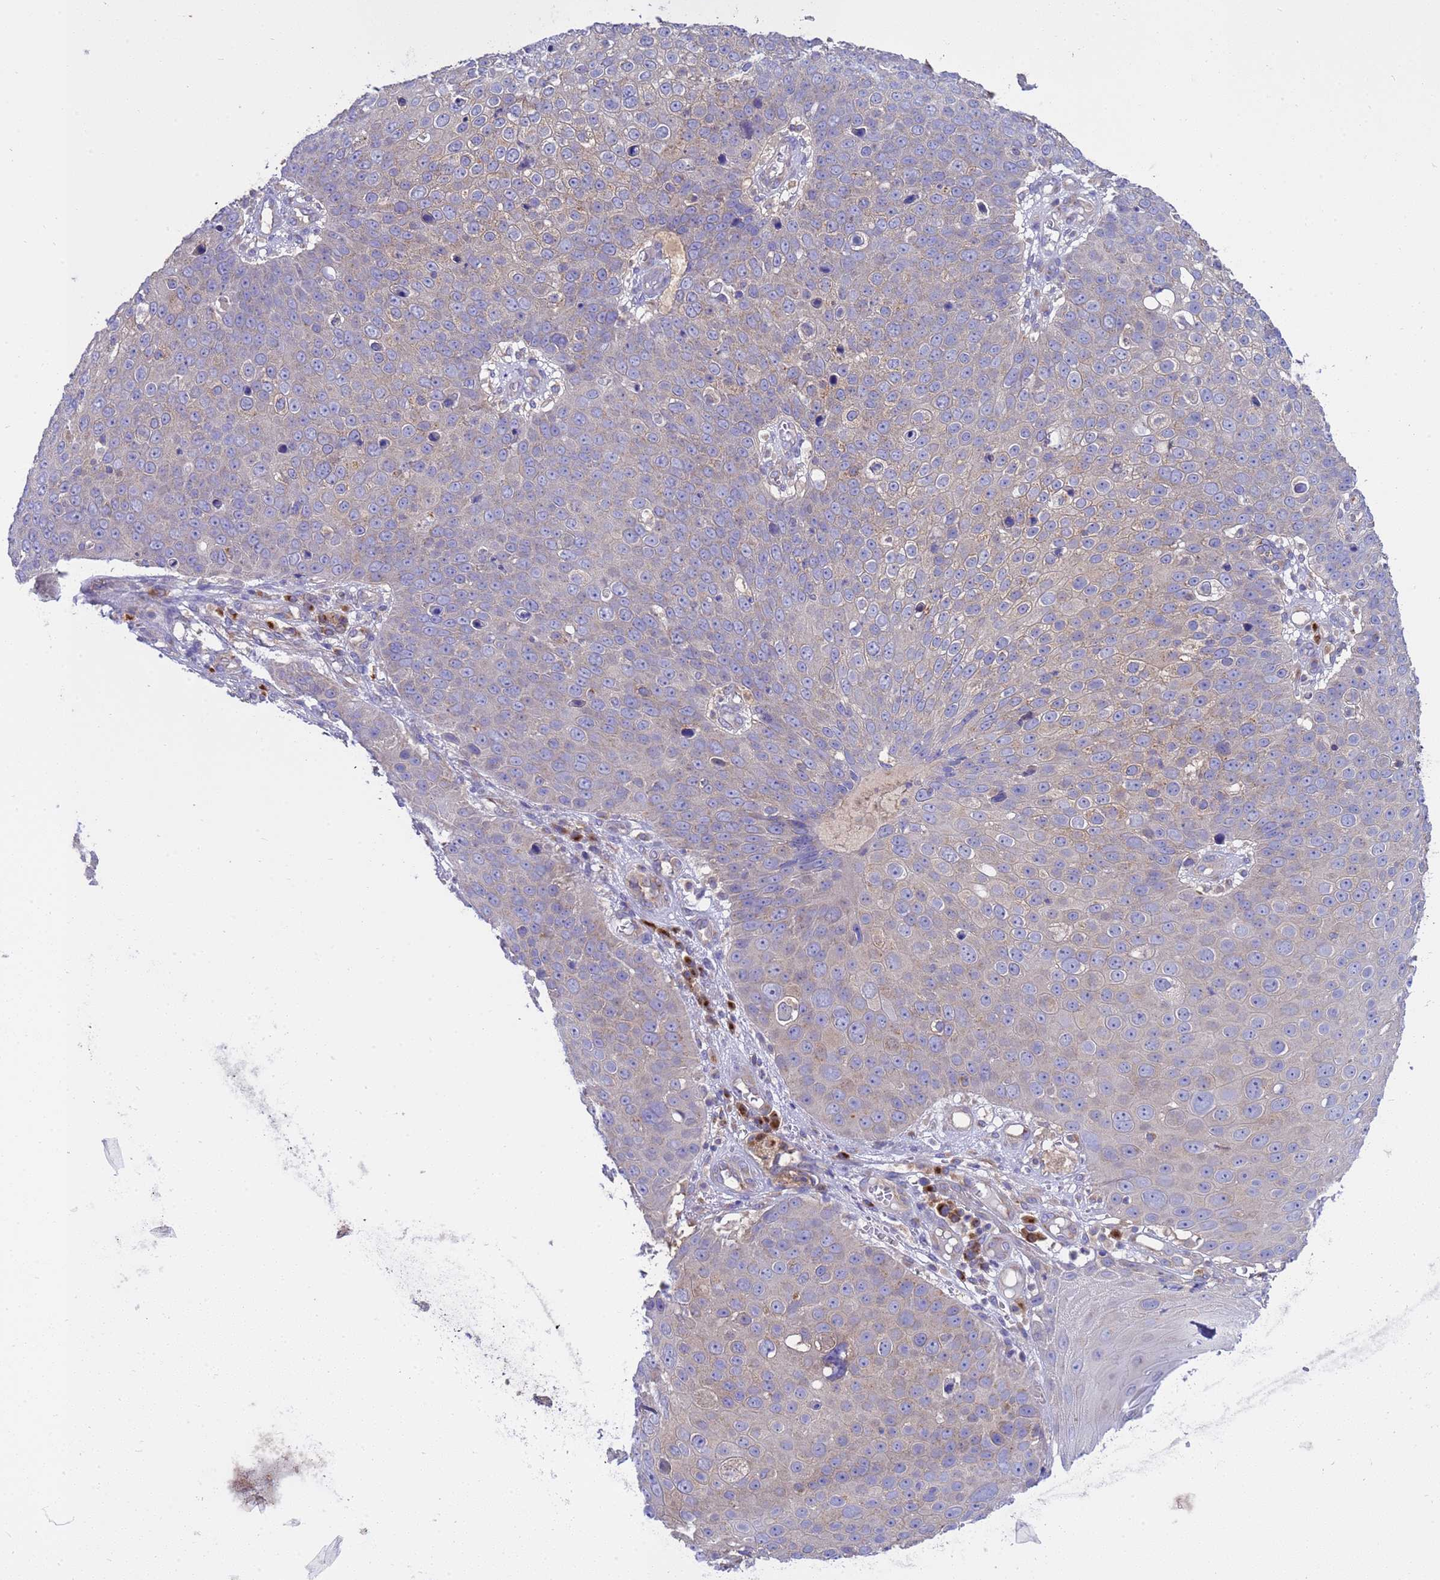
{"staining": {"intensity": "weak", "quantity": "<25%", "location": "cytoplasmic/membranous"}, "tissue": "skin cancer", "cell_type": "Tumor cells", "image_type": "cancer", "snomed": [{"axis": "morphology", "description": "Squamous cell carcinoma, NOS"}, {"axis": "topography", "description": "Skin"}], "caption": "Squamous cell carcinoma (skin) was stained to show a protein in brown. There is no significant expression in tumor cells.", "gene": "ANAPC1", "patient": {"sex": "male", "age": 71}}